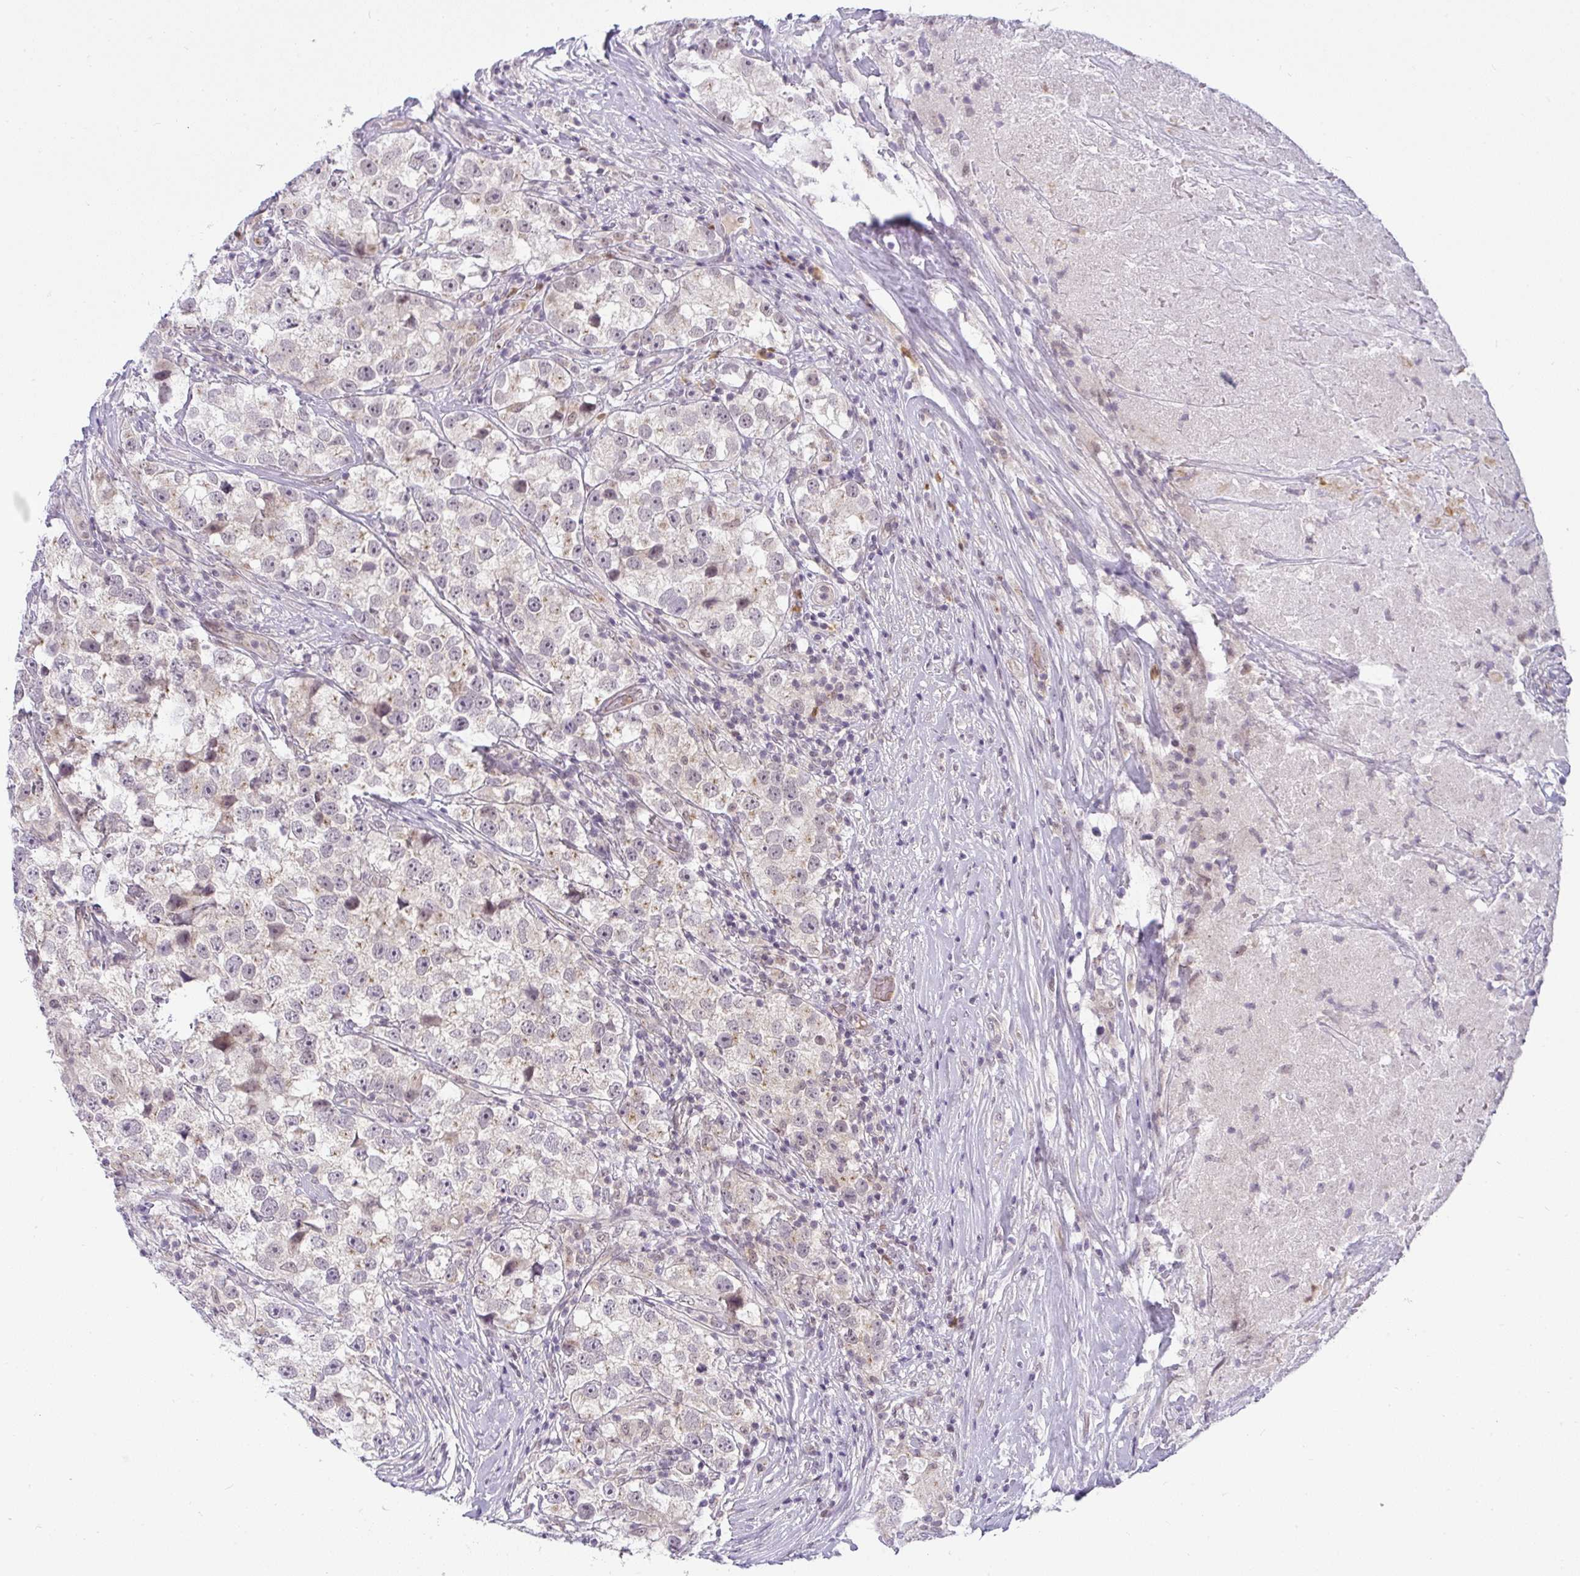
{"staining": {"intensity": "weak", "quantity": "<25%", "location": "cytoplasmic/membranous"}, "tissue": "testis cancer", "cell_type": "Tumor cells", "image_type": "cancer", "snomed": [{"axis": "morphology", "description": "Seminoma, NOS"}, {"axis": "topography", "description": "Testis"}], "caption": "Protein analysis of testis cancer (seminoma) shows no significant staining in tumor cells.", "gene": "DZIP1", "patient": {"sex": "male", "age": 46}}